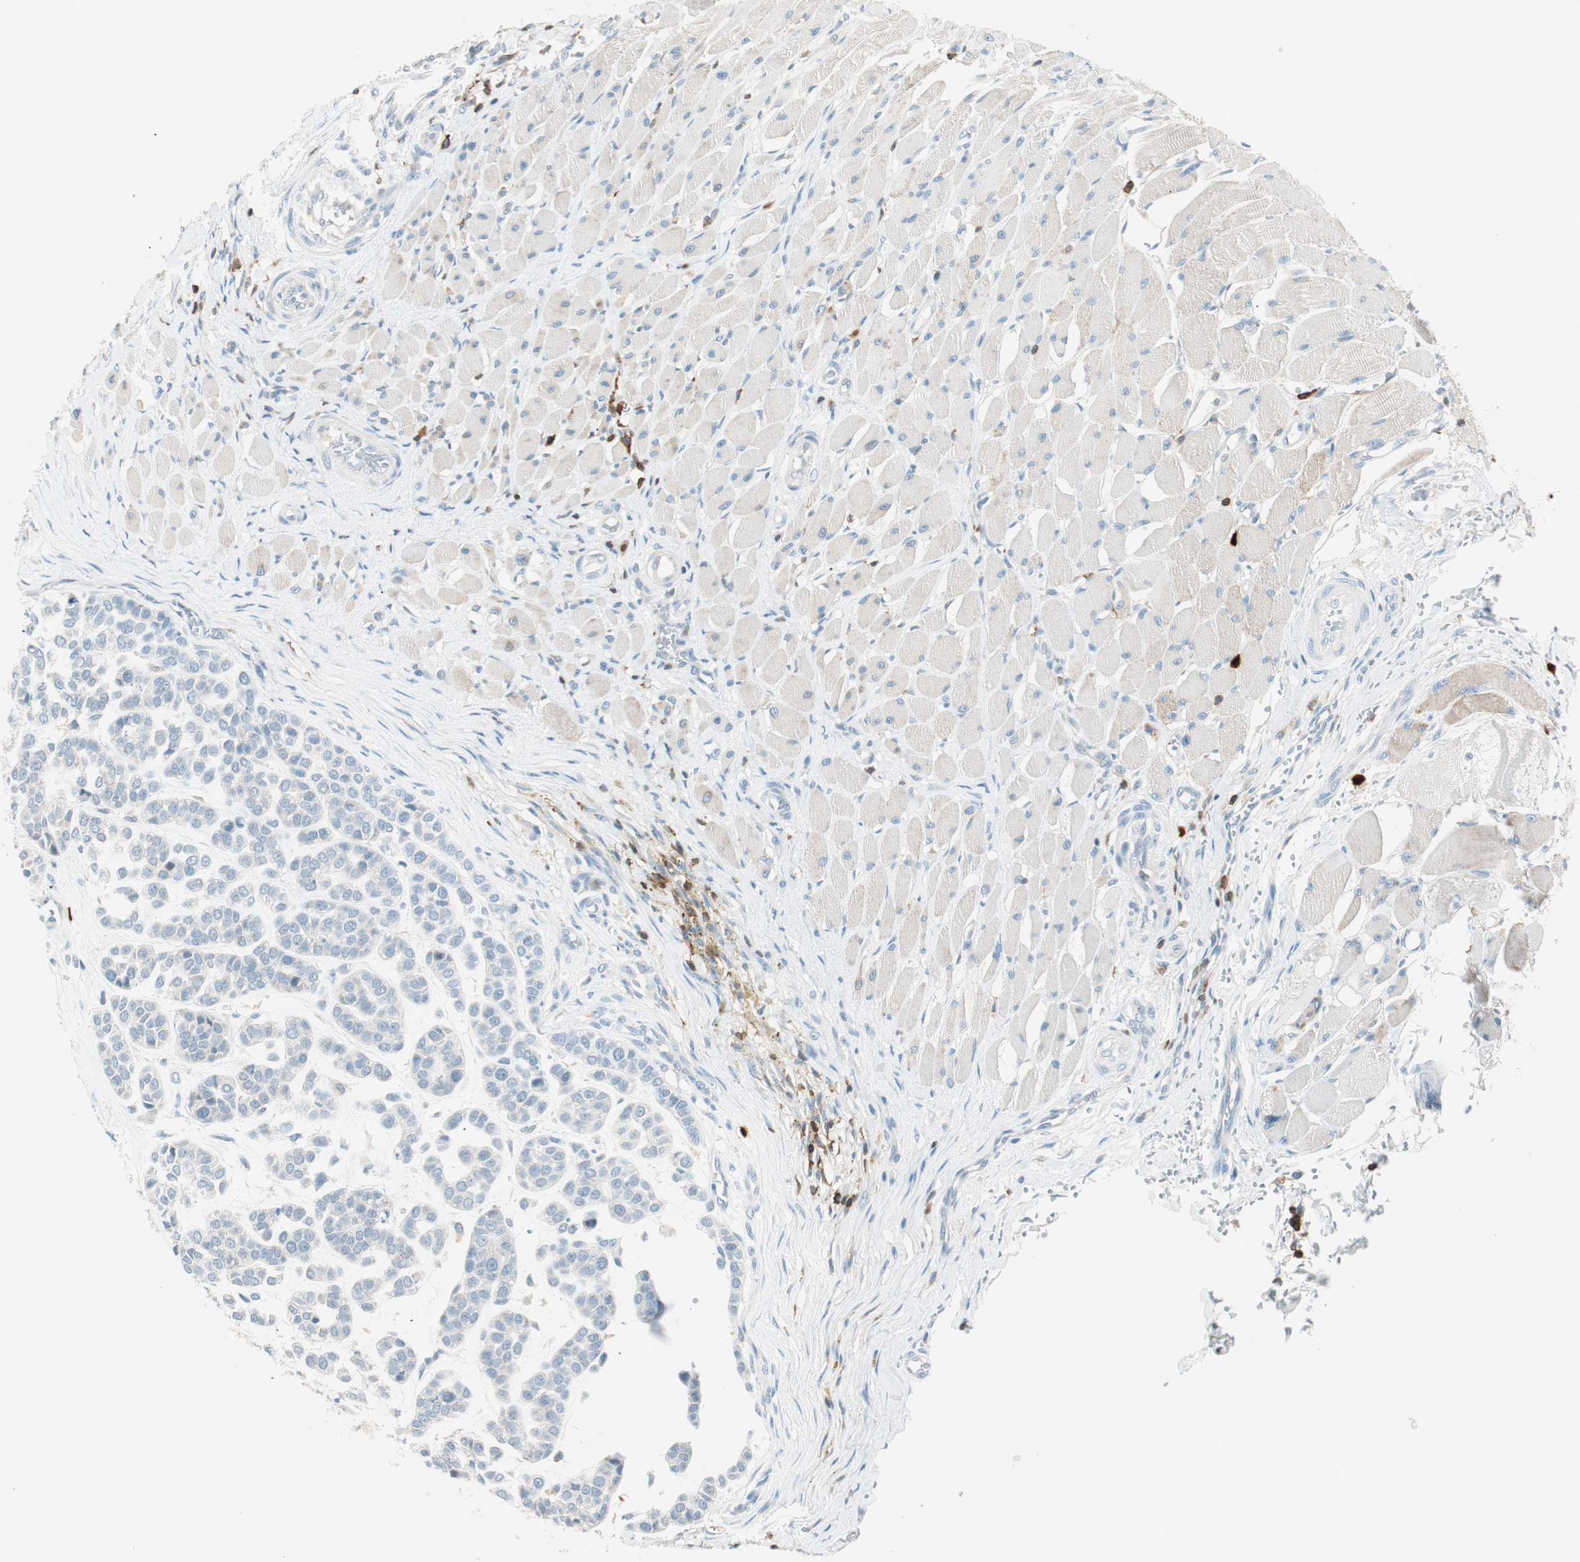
{"staining": {"intensity": "negative", "quantity": "none", "location": "none"}, "tissue": "head and neck cancer", "cell_type": "Tumor cells", "image_type": "cancer", "snomed": [{"axis": "morphology", "description": "Adenocarcinoma, NOS"}, {"axis": "morphology", "description": "Adenoma, NOS"}, {"axis": "topography", "description": "Head-Neck"}], "caption": "Photomicrograph shows no significant protein positivity in tumor cells of head and neck cancer.", "gene": "HPGD", "patient": {"sex": "female", "age": 55}}